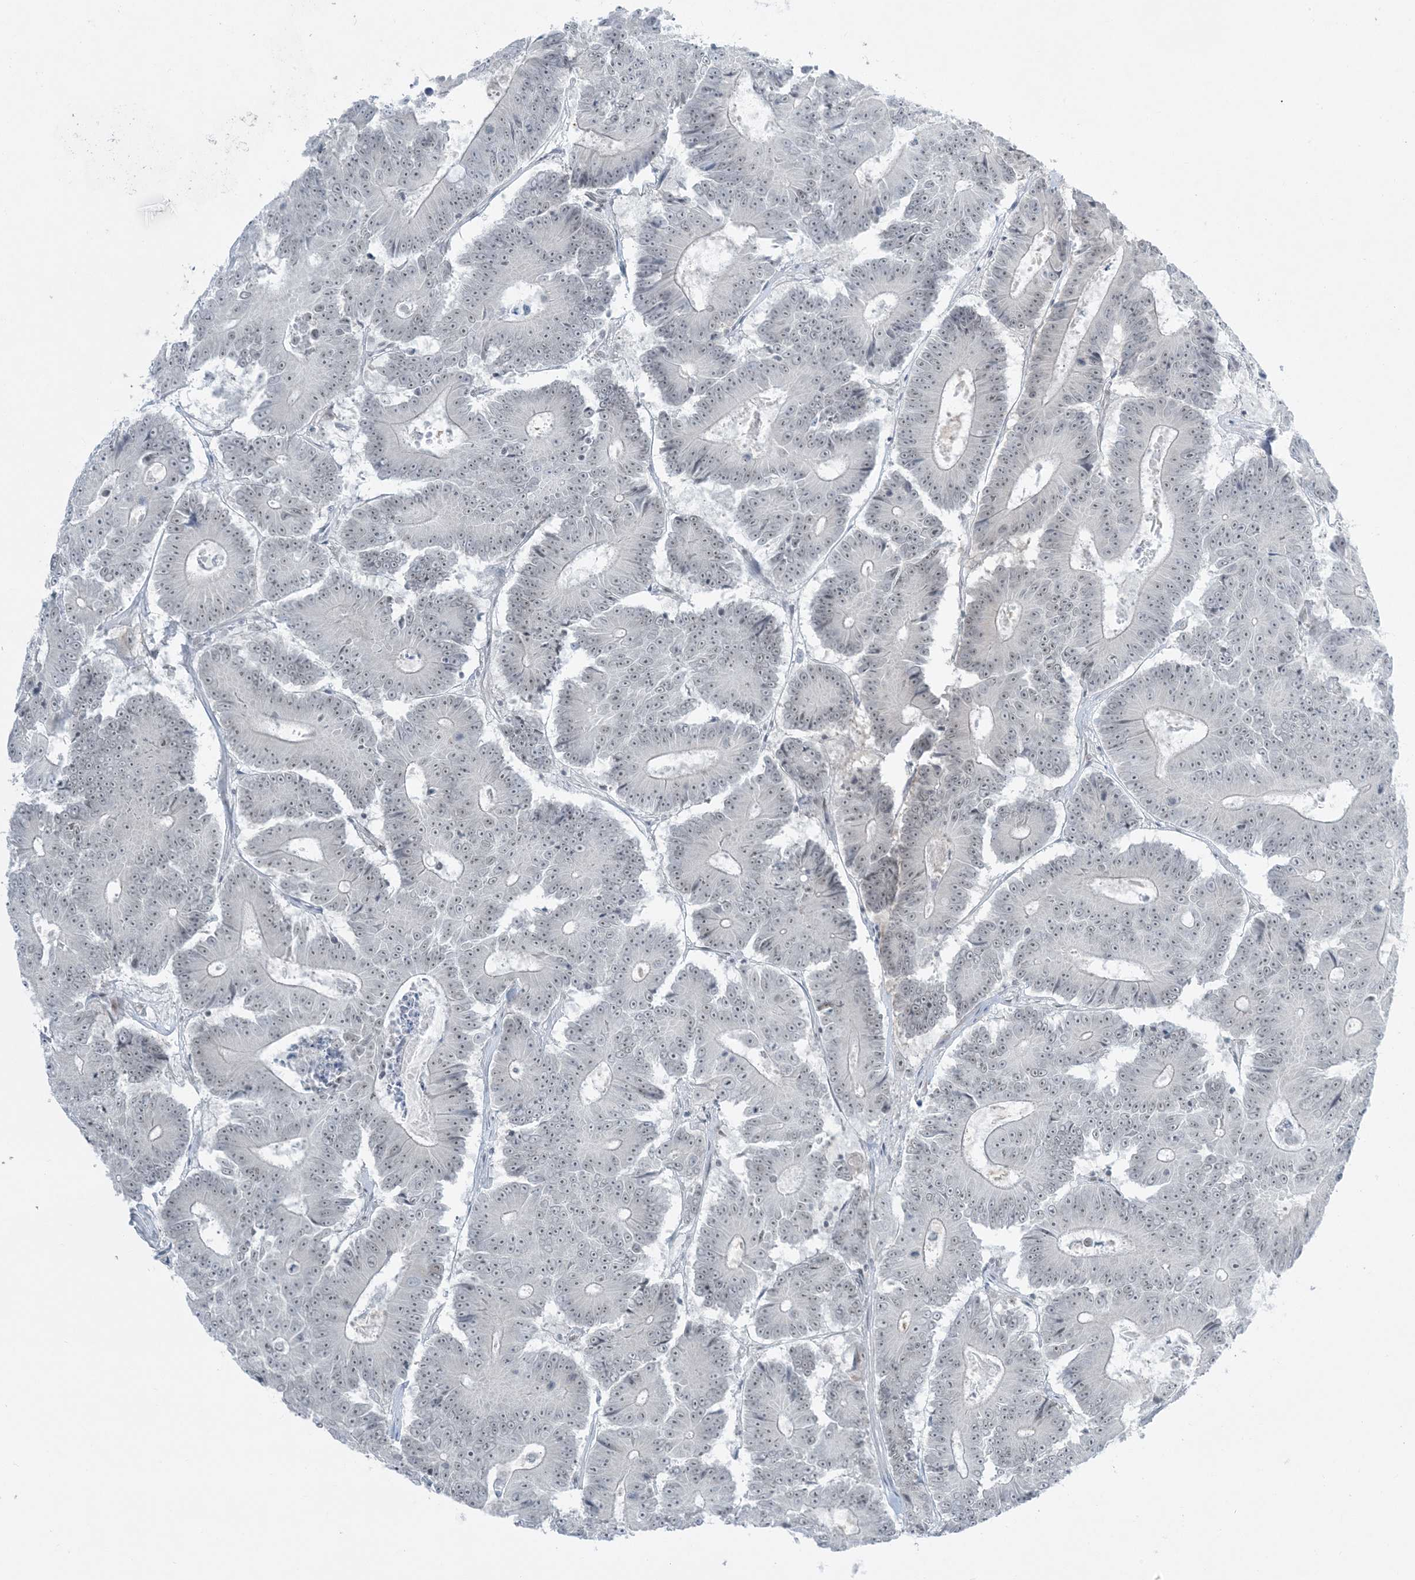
{"staining": {"intensity": "negative", "quantity": "none", "location": "none"}, "tissue": "colorectal cancer", "cell_type": "Tumor cells", "image_type": "cancer", "snomed": [{"axis": "morphology", "description": "Adenocarcinoma, NOS"}, {"axis": "topography", "description": "Colon"}], "caption": "Immunohistochemical staining of human colorectal cancer shows no significant positivity in tumor cells. (Brightfield microscopy of DAB (3,3'-diaminobenzidine) immunohistochemistry (IHC) at high magnification).", "gene": "ZNF787", "patient": {"sex": "male", "age": 83}}